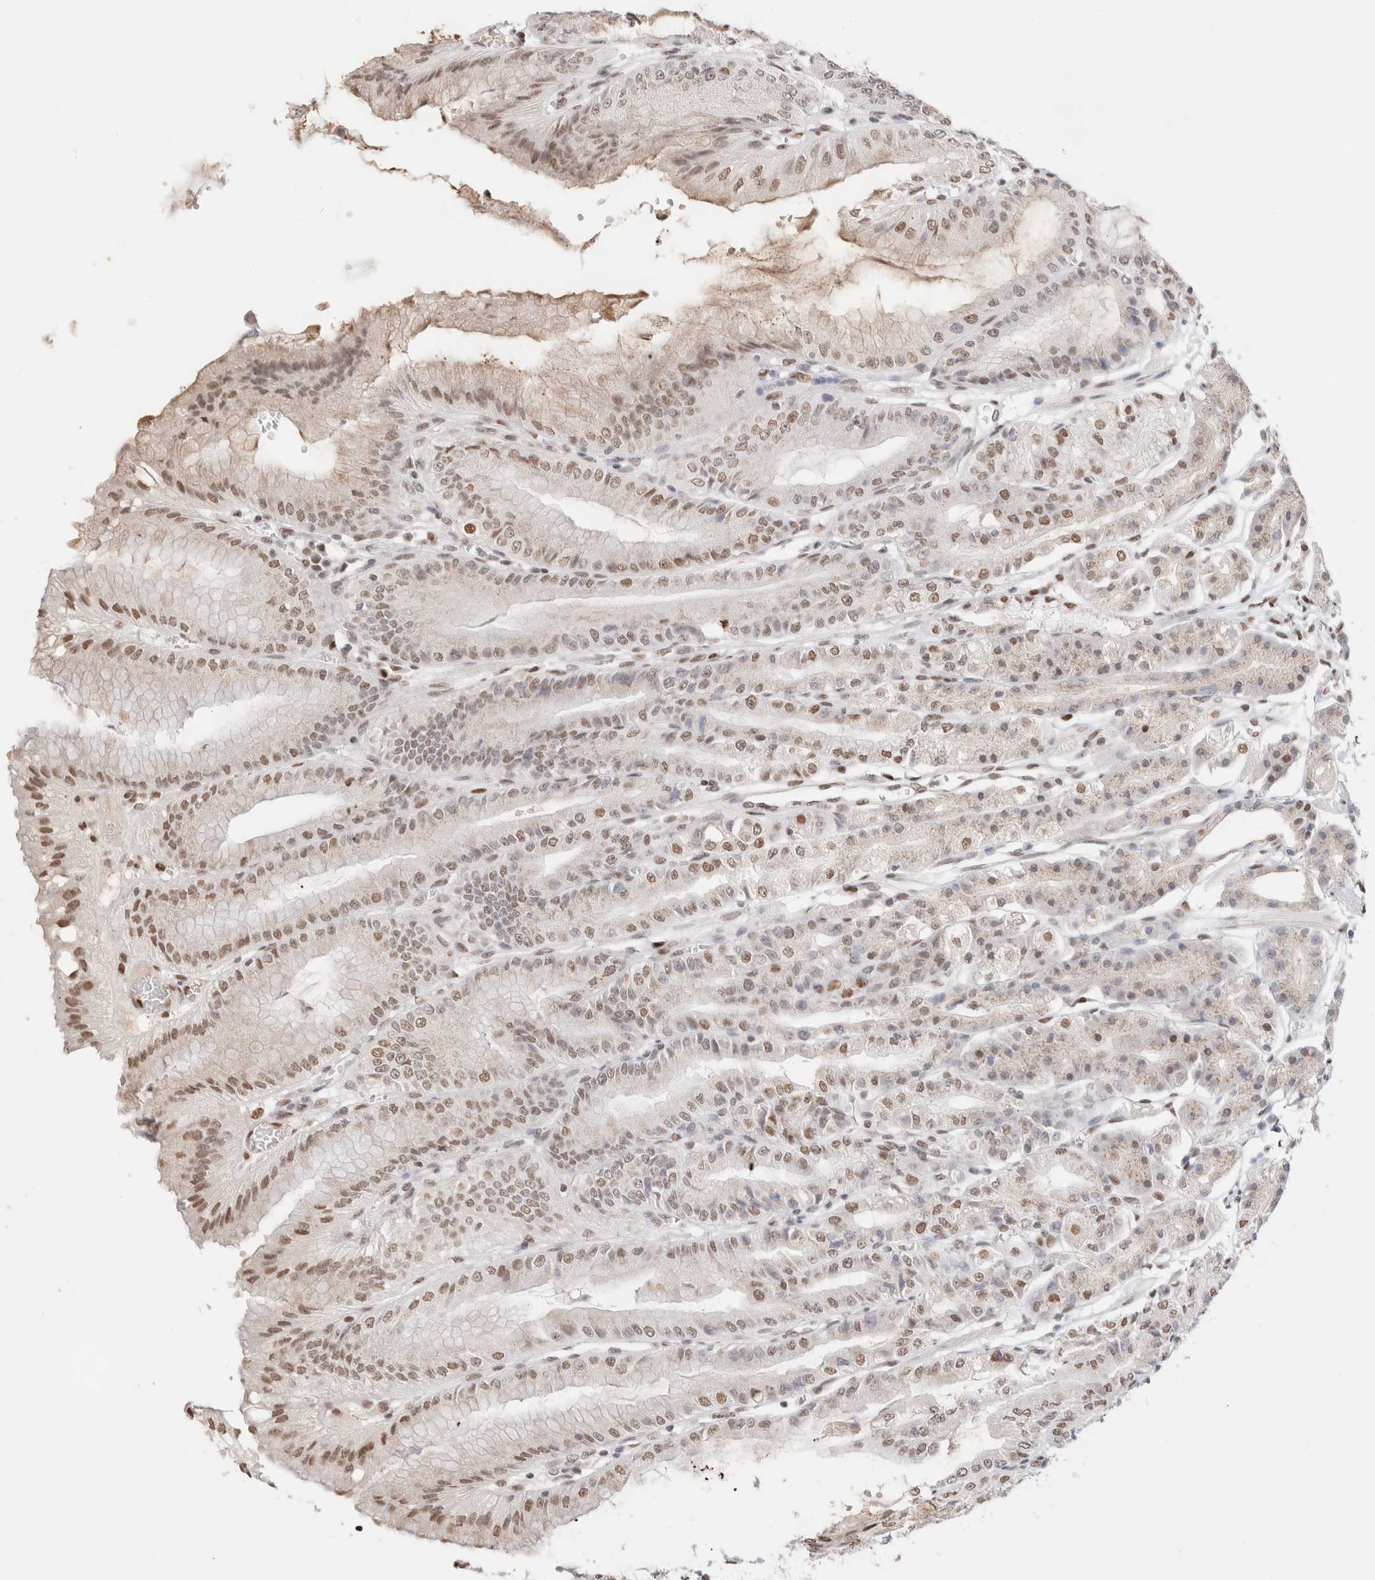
{"staining": {"intensity": "moderate", "quantity": ">75%", "location": "cytoplasmic/membranous,nuclear"}, "tissue": "stomach", "cell_type": "Glandular cells", "image_type": "normal", "snomed": [{"axis": "morphology", "description": "Normal tissue, NOS"}, {"axis": "topography", "description": "Stomach, lower"}], "caption": "Stomach stained with immunohistochemistry (IHC) exhibits moderate cytoplasmic/membranous,nuclear staining in approximately >75% of glandular cells.", "gene": "SUPT3H", "patient": {"sex": "male", "age": 71}}